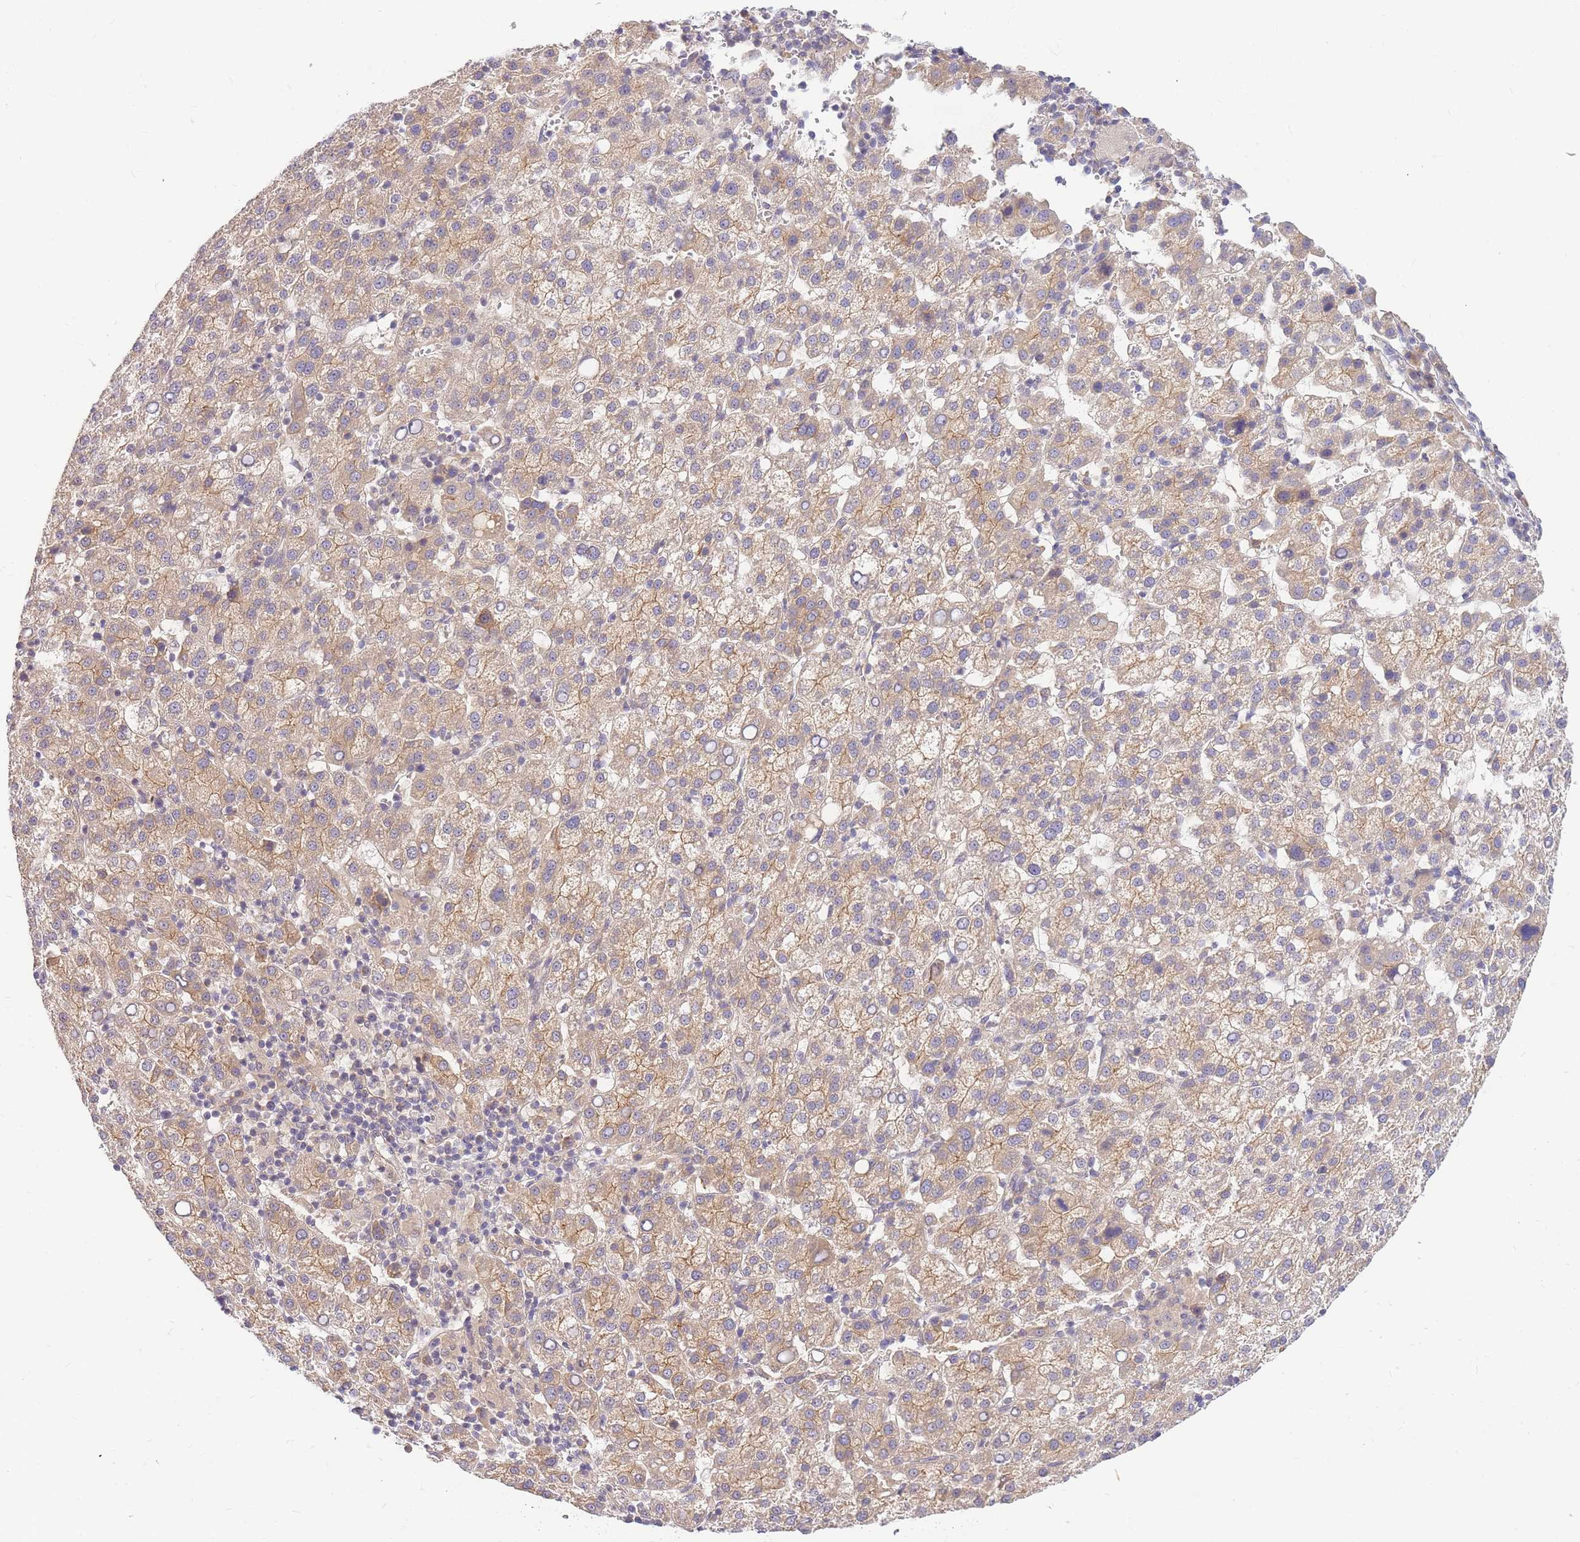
{"staining": {"intensity": "weak", "quantity": ">75%", "location": "cytoplasmic/membranous"}, "tissue": "liver cancer", "cell_type": "Tumor cells", "image_type": "cancer", "snomed": [{"axis": "morphology", "description": "Carcinoma, Hepatocellular, NOS"}, {"axis": "topography", "description": "Liver"}], "caption": "Liver cancer stained with a protein marker reveals weak staining in tumor cells.", "gene": "ZNF577", "patient": {"sex": "female", "age": 58}}